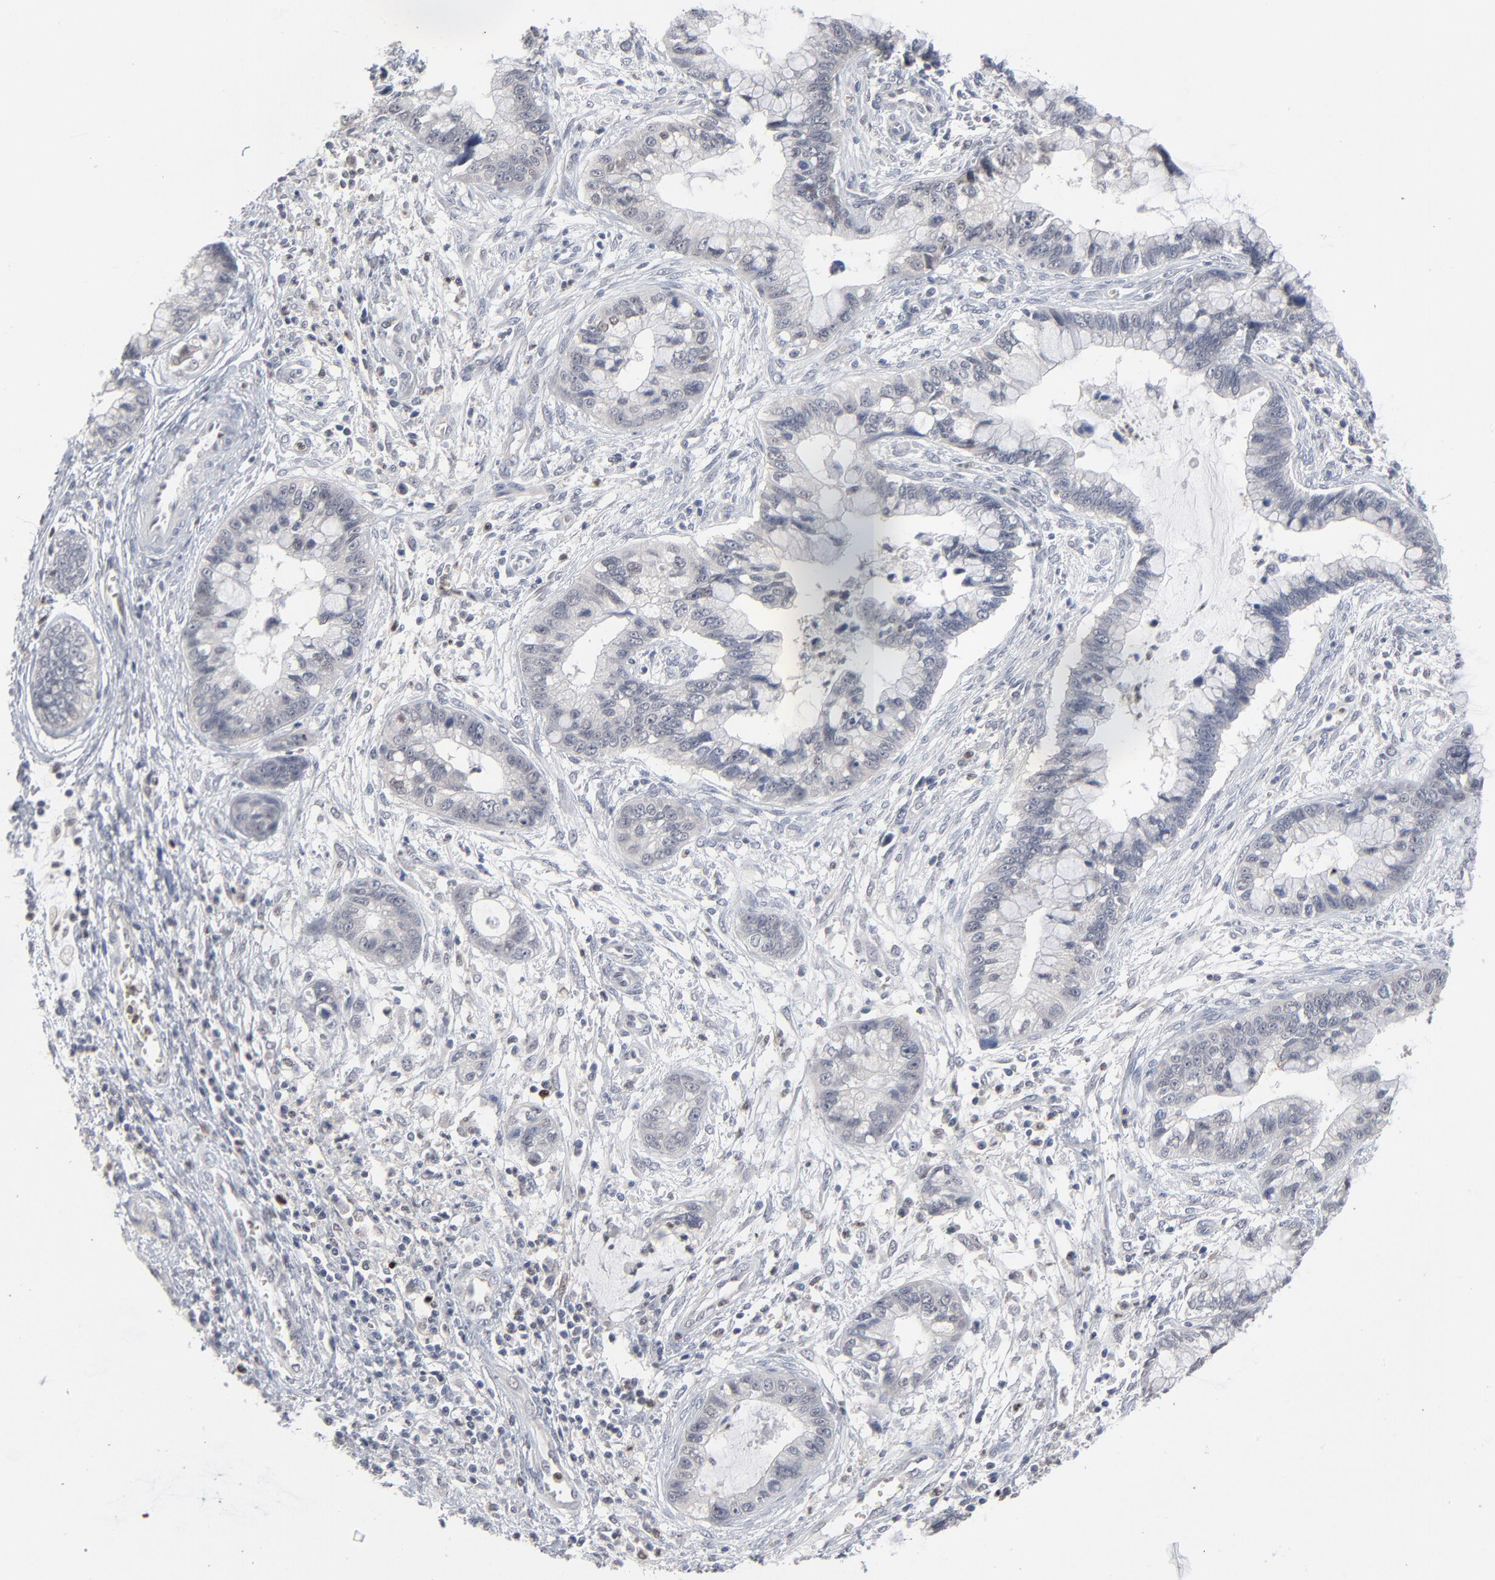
{"staining": {"intensity": "negative", "quantity": "none", "location": "none"}, "tissue": "cervical cancer", "cell_type": "Tumor cells", "image_type": "cancer", "snomed": [{"axis": "morphology", "description": "Adenocarcinoma, NOS"}, {"axis": "topography", "description": "Cervix"}], "caption": "Image shows no significant protein positivity in tumor cells of cervical cancer (adenocarcinoma).", "gene": "FOXN2", "patient": {"sex": "female", "age": 44}}